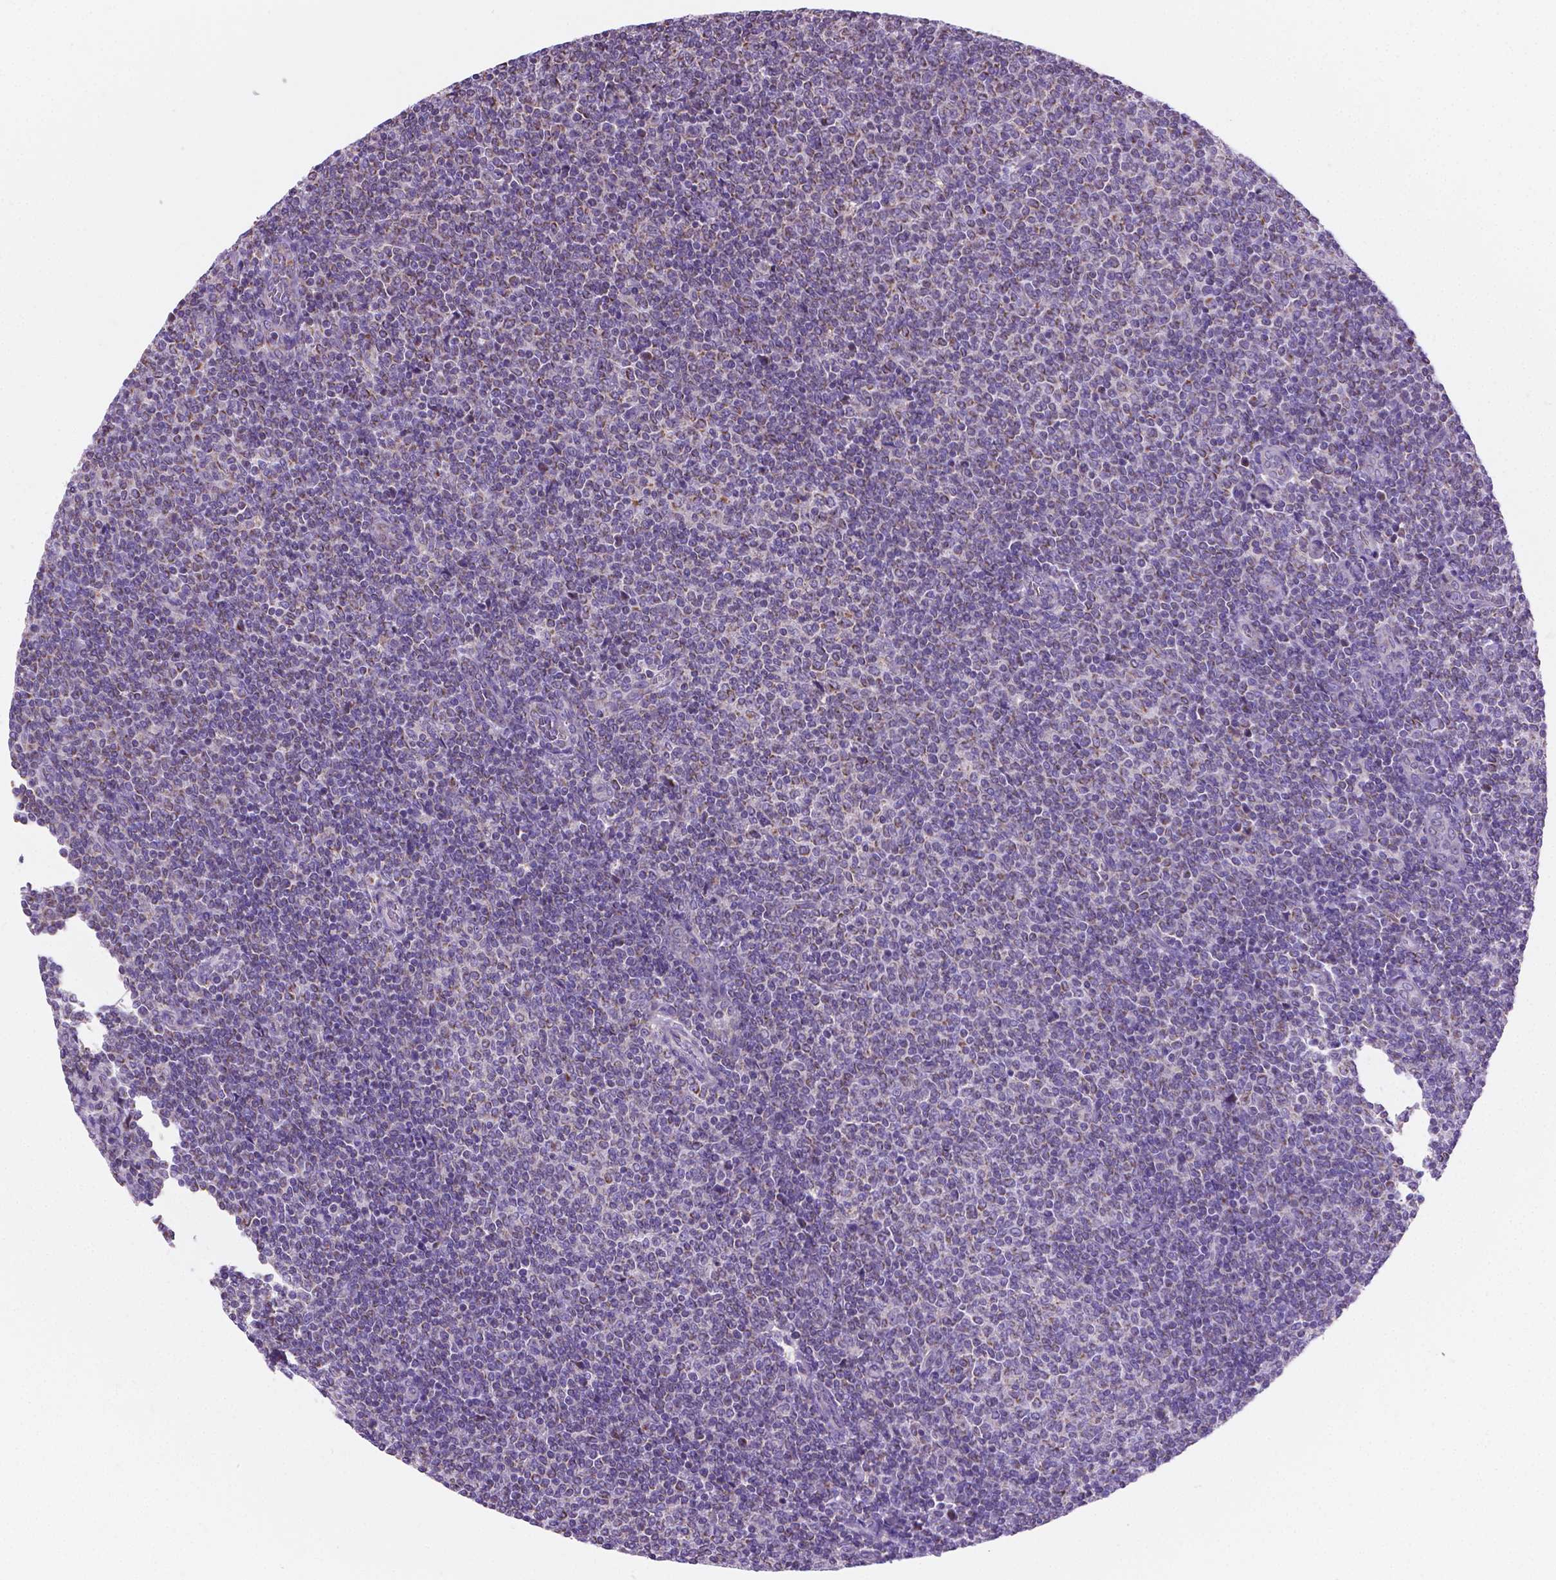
{"staining": {"intensity": "negative", "quantity": "none", "location": "none"}, "tissue": "lymphoma", "cell_type": "Tumor cells", "image_type": "cancer", "snomed": [{"axis": "morphology", "description": "Malignant lymphoma, non-Hodgkin's type, Low grade"}, {"axis": "topography", "description": "Lymph node"}], "caption": "Tumor cells are negative for protein expression in human malignant lymphoma, non-Hodgkin's type (low-grade).", "gene": "CSPG5", "patient": {"sex": "male", "age": 52}}